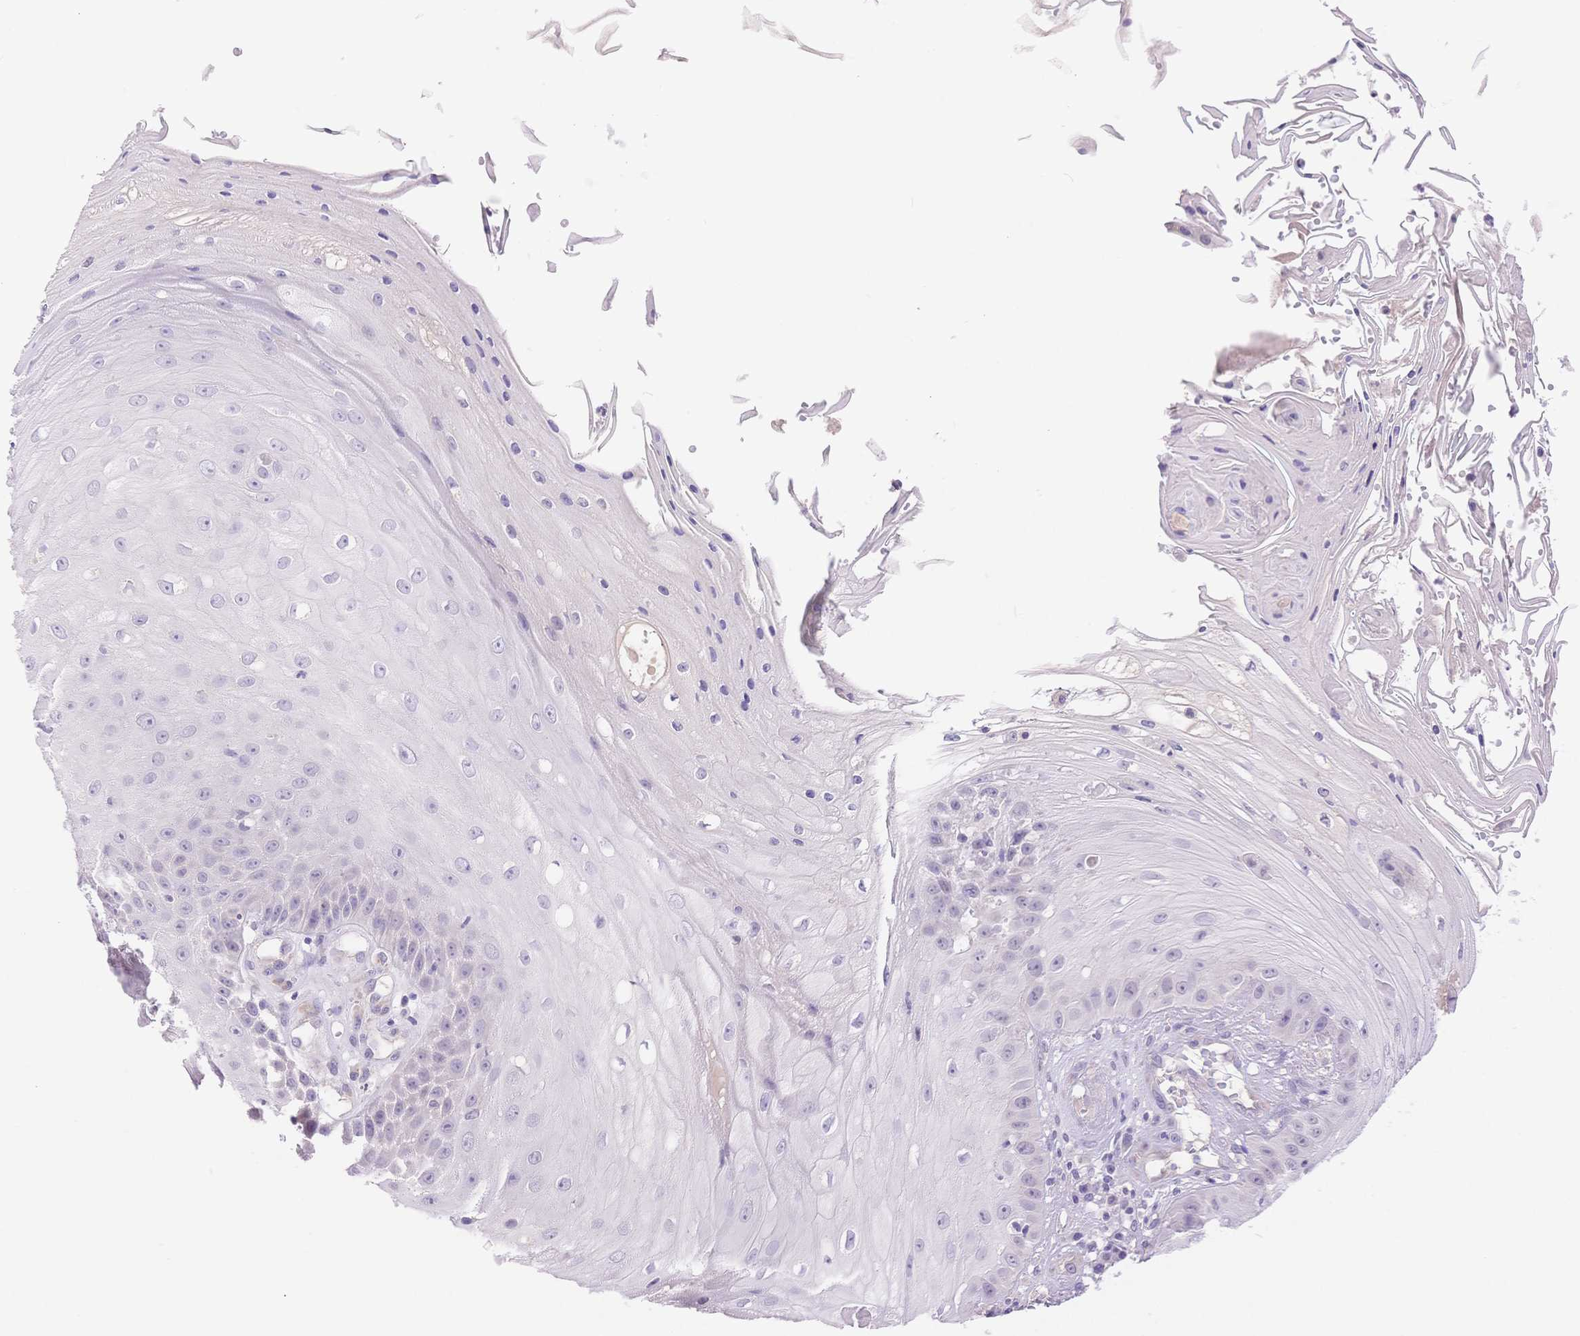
{"staining": {"intensity": "negative", "quantity": "none", "location": "none"}, "tissue": "skin cancer", "cell_type": "Tumor cells", "image_type": "cancer", "snomed": [{"axis": "morphology", "description": "Squamous cell carcinoma, NOS"}, {"axis": "topography", "description": "Skin"}], "caption": "Skin squamous cell carcinoma was stained to show a protein in brown. There is no significant expression in tumor cells.", "gene": "MYOM1", "patient": {"sex": "male", "age": 70}}